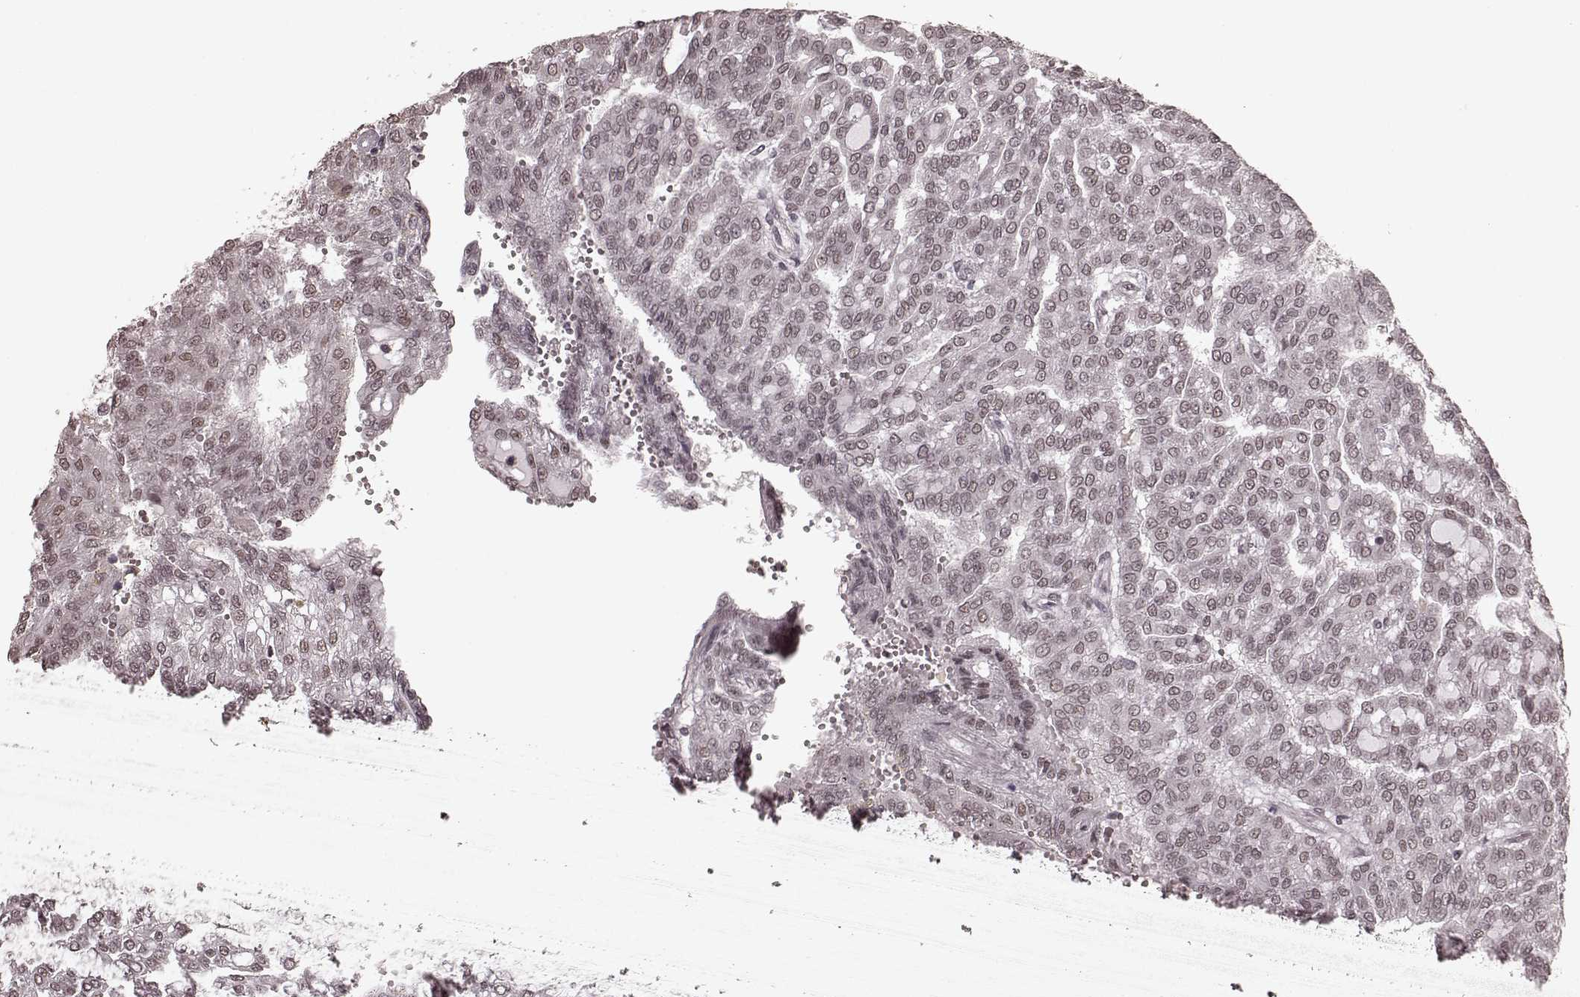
{"staining": {"intensity": "negative", "quantity": "none", "location": "none"}, "tissue": "renal cancer", "cell_type": "Tumor cells", "image_type": "cancer", "snomed": [{"axis": "morphology", "description": "Adenocarcinoma, NOS"}, {"axis": "topography", "description": "Kidney"}], "caption": "High power microscopy image of an IHC micrograph of renal cancer (adenocarcinoma), revealing no significant expression in tumor cells.", "gene": "PLCB4", "patient": {"sex": "male", "age": 63}}